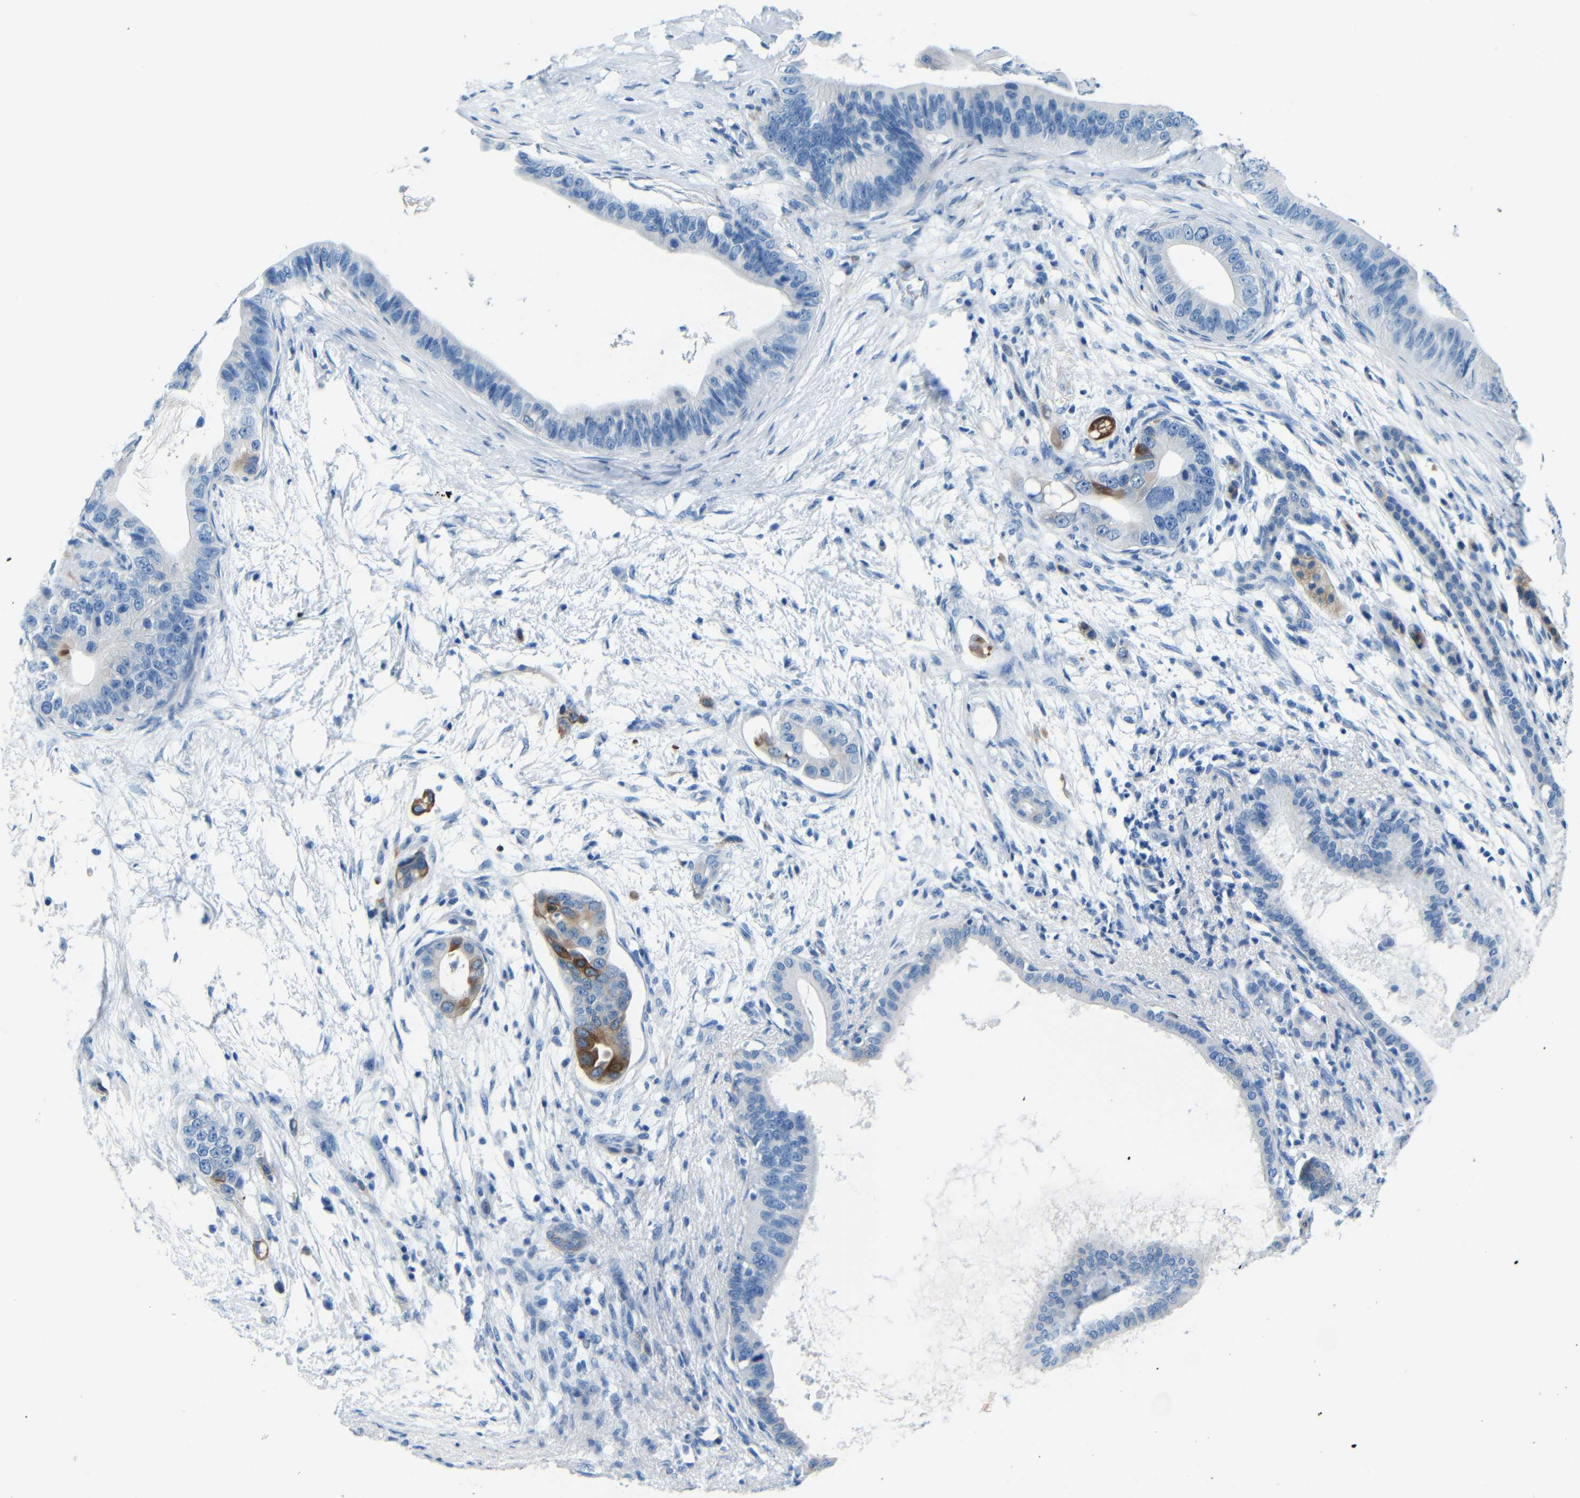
{"staining": {"intensity": "weak", "quantity": "<25%", "location": "cytoplasmic/membranous"}, "tissue": "pancreatic cancer", "cell_type": "Tumor cells", "image_type": "cancer", "snomed": [{"axis": "morphology", "description": "Adenocarcinoma, NOS"}, {"axis": "topography", "description": "Pancreas"}], "caption": "Immunohistochemistry of adenocarcinoma (pancreatic) demonstrates no positivity in tumor cells.", "gene": "MAP2", "patient": {"sex": "male", "age": 77}}